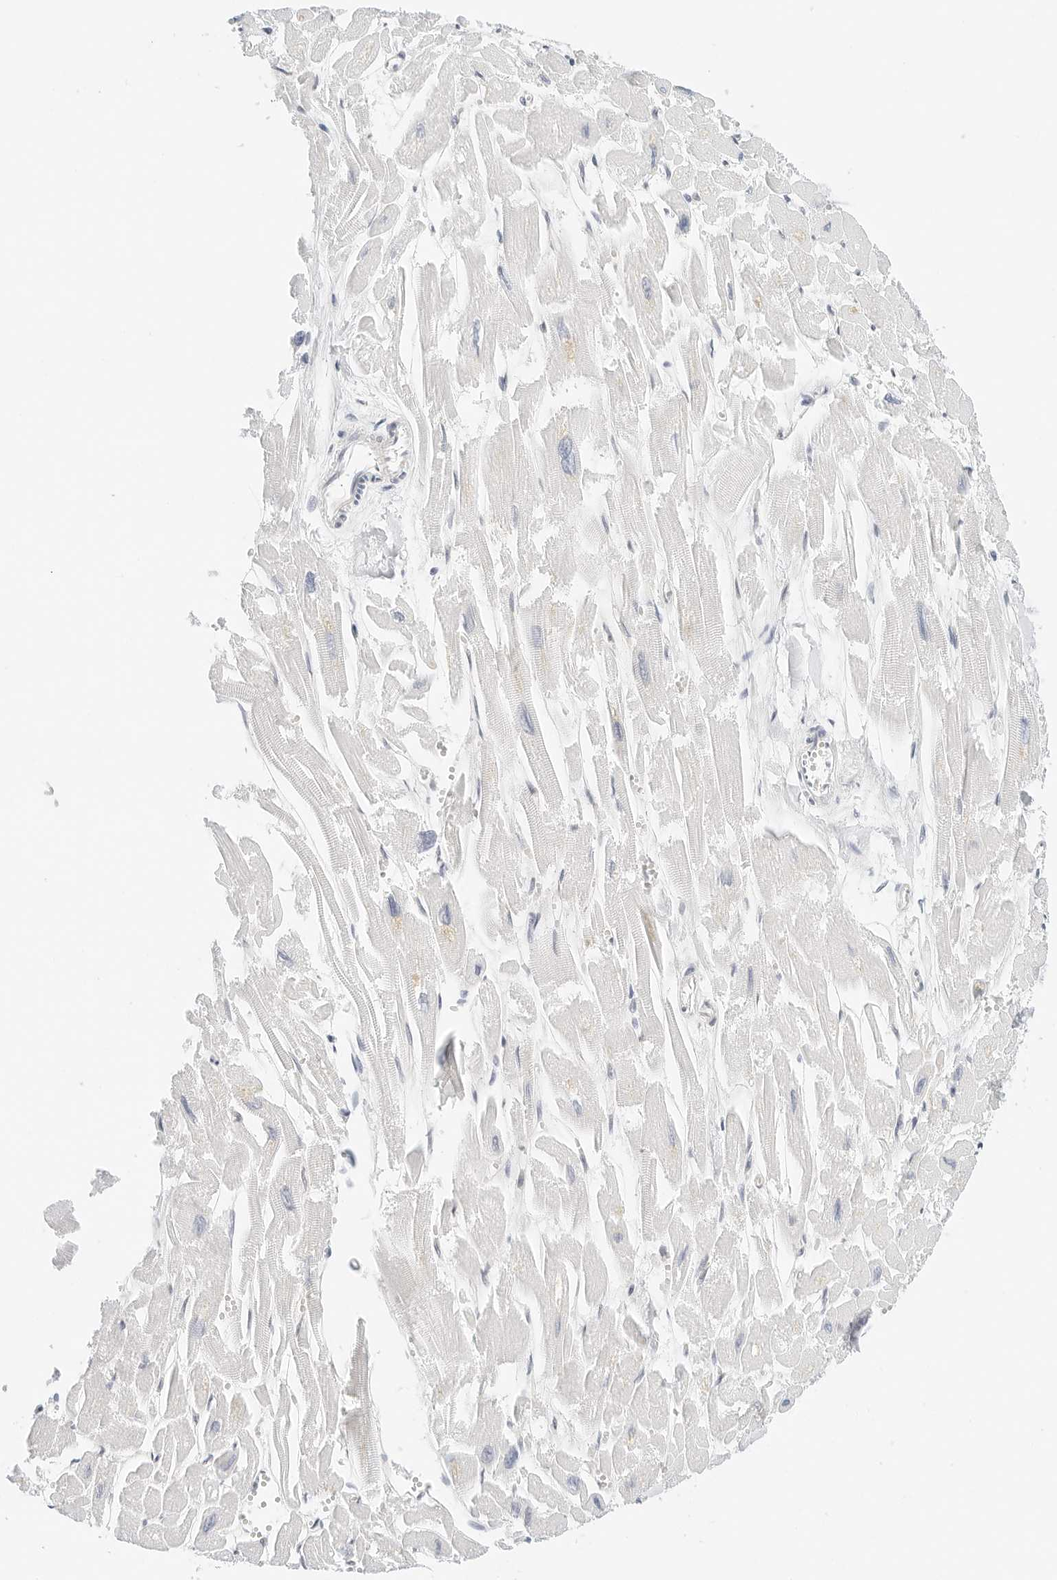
{"staining": {"intensity": "negative", "quantity": "none", "location": "none"}, "tissue": "heart muscle", "cell_type": "Cardiomyocytes", "image_type": "normal", "snomed": [{"axis": "morphology", "description": "Normal tissue, NOS"}, {"axis": "topography", "description": "Heart"}], "caption": "The photomicrograph demonstrates no staining of cardiomyocytes in unremarkable heart muscle.", "gene": "CD22", "patient": {"sex": "male", "age": 54}}